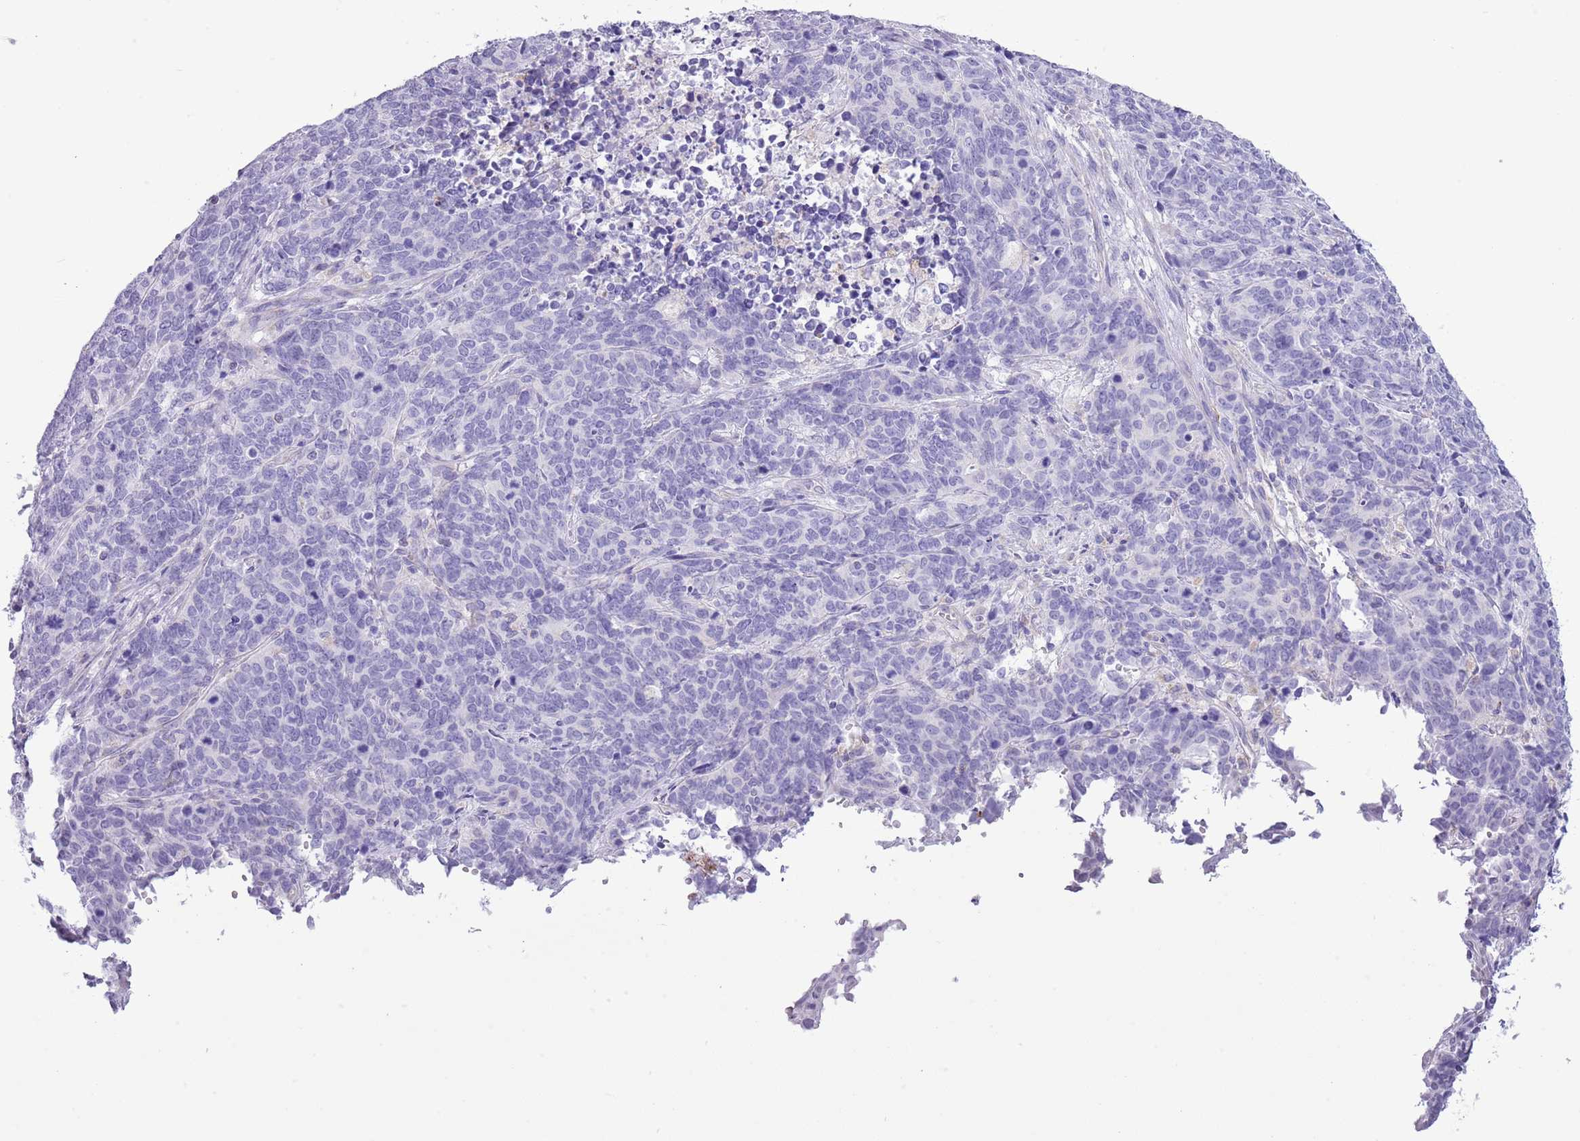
{"staining": {"intensity": "negative", "quantity": "none", "location": "none"}, "tissue": "cervical cancer", "cell_type": "Tumor cells", "image_type": "cancer", "snomed": [{"axis": "morphology", "description": "Squamous cell carcinoma, NOS"}, {"axis": "topography", "description": "Cervix"}], "caption": "The immunohistochemistry (IHC) micrograph has no significant positivity in tumor cells of cervical cancer (squamous cell carcinoma) tissue.", "gene": "SLC23A1", "patient": {"sex": "female", "age": 60}}